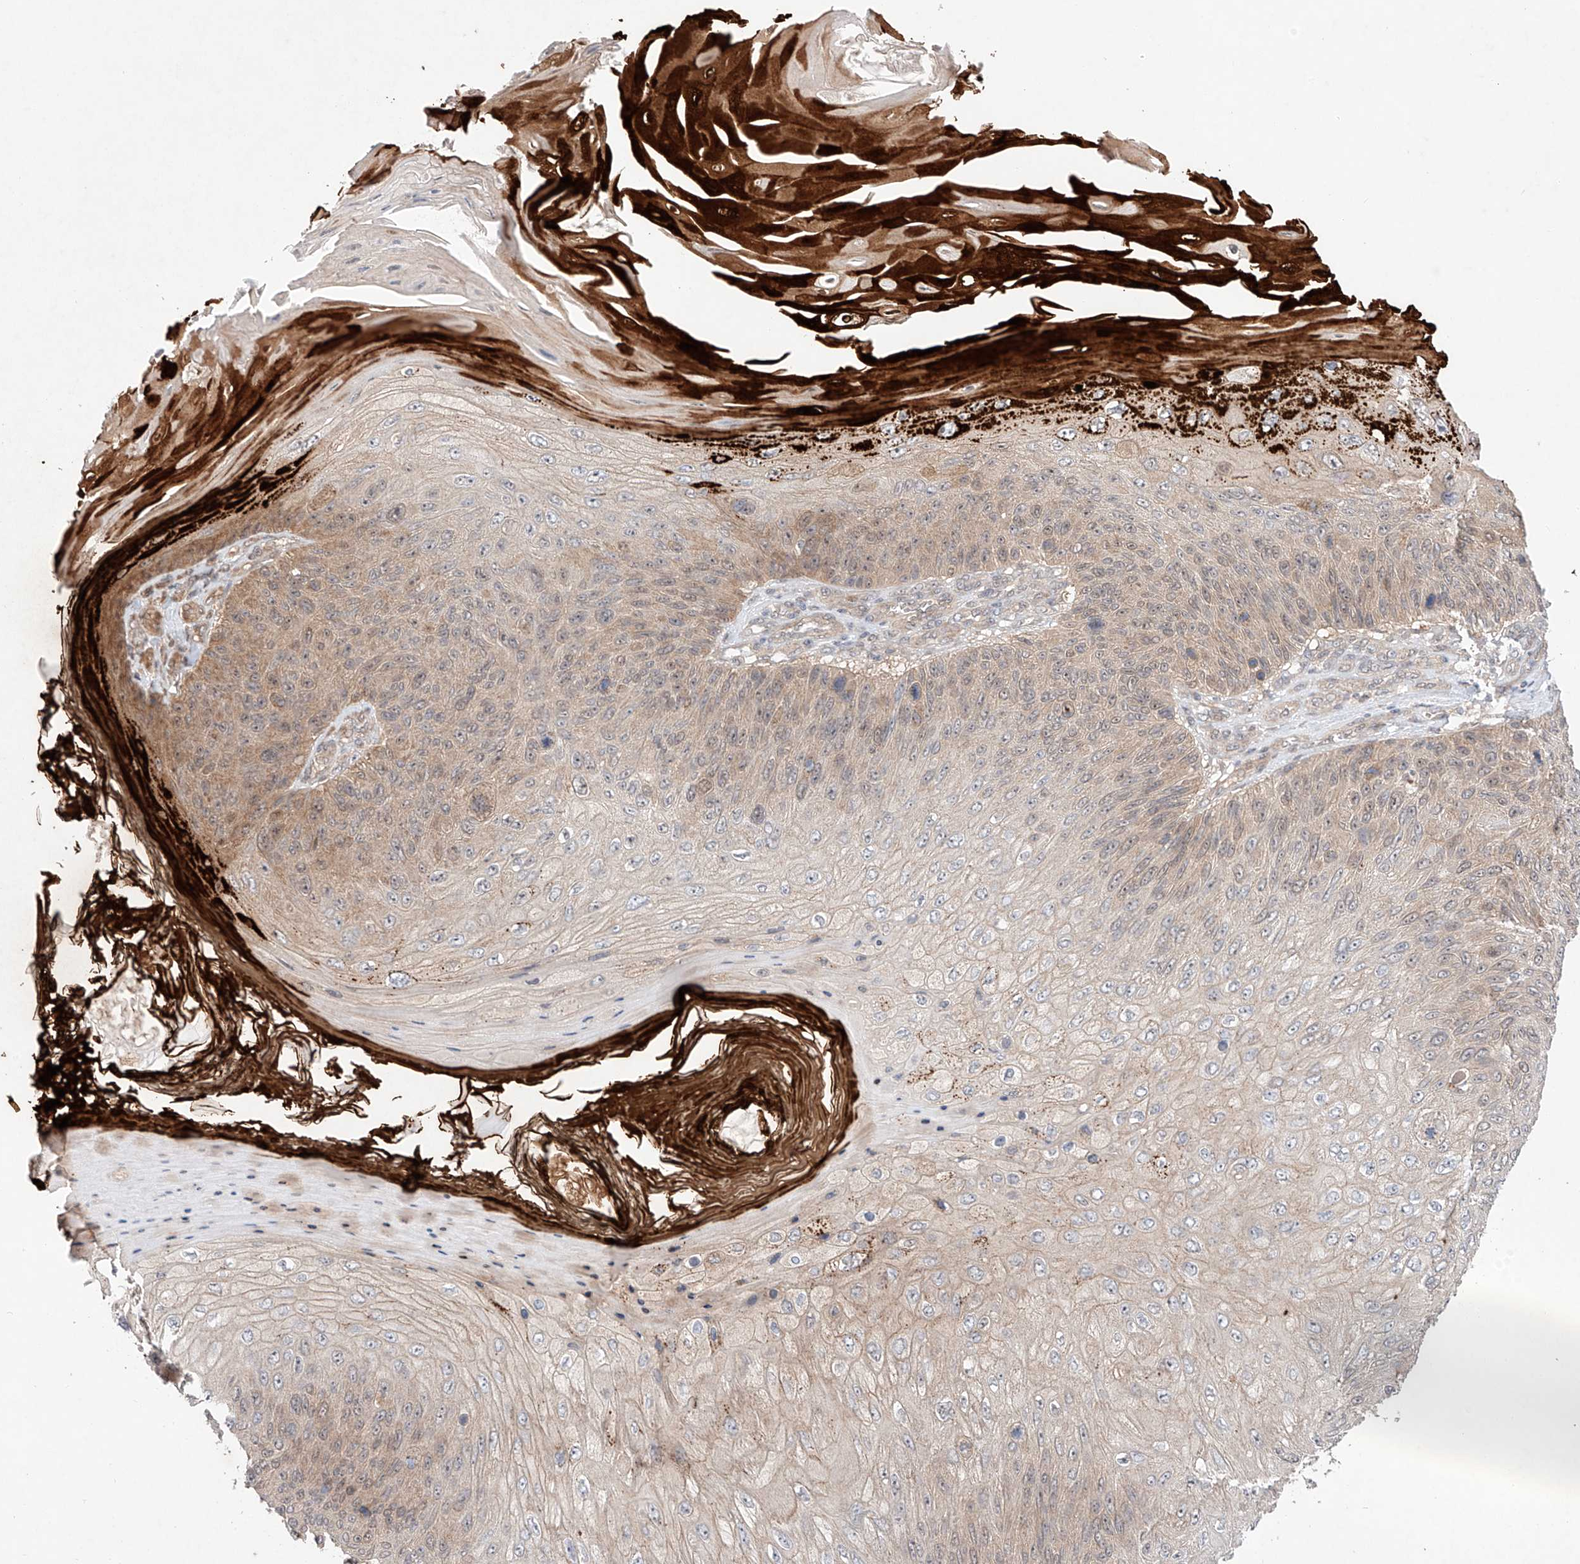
{"staining": {"intensity": "weak", "quantity": "25%-75%", "location": "cytoplasmic/membranous"}, "tissue": "skin cancer", "cell_type": "Tumor cells", "image_type": "cancer", "snomed": [{"axis": "morphology", "description": "Squamous cell carcinoma, NOS"}, {"axis": "topography", "description": "Skin"}], "caption": "About 25%-75% of tumor cells in human skin cancer (squamous cell carcinoma) demonstrate weak cytoplasmic/membranous protein staining as visualized by brown immunohistochemical staining.", "gene": "TSR2", "patient": {"sex": "female", "age": 88}}